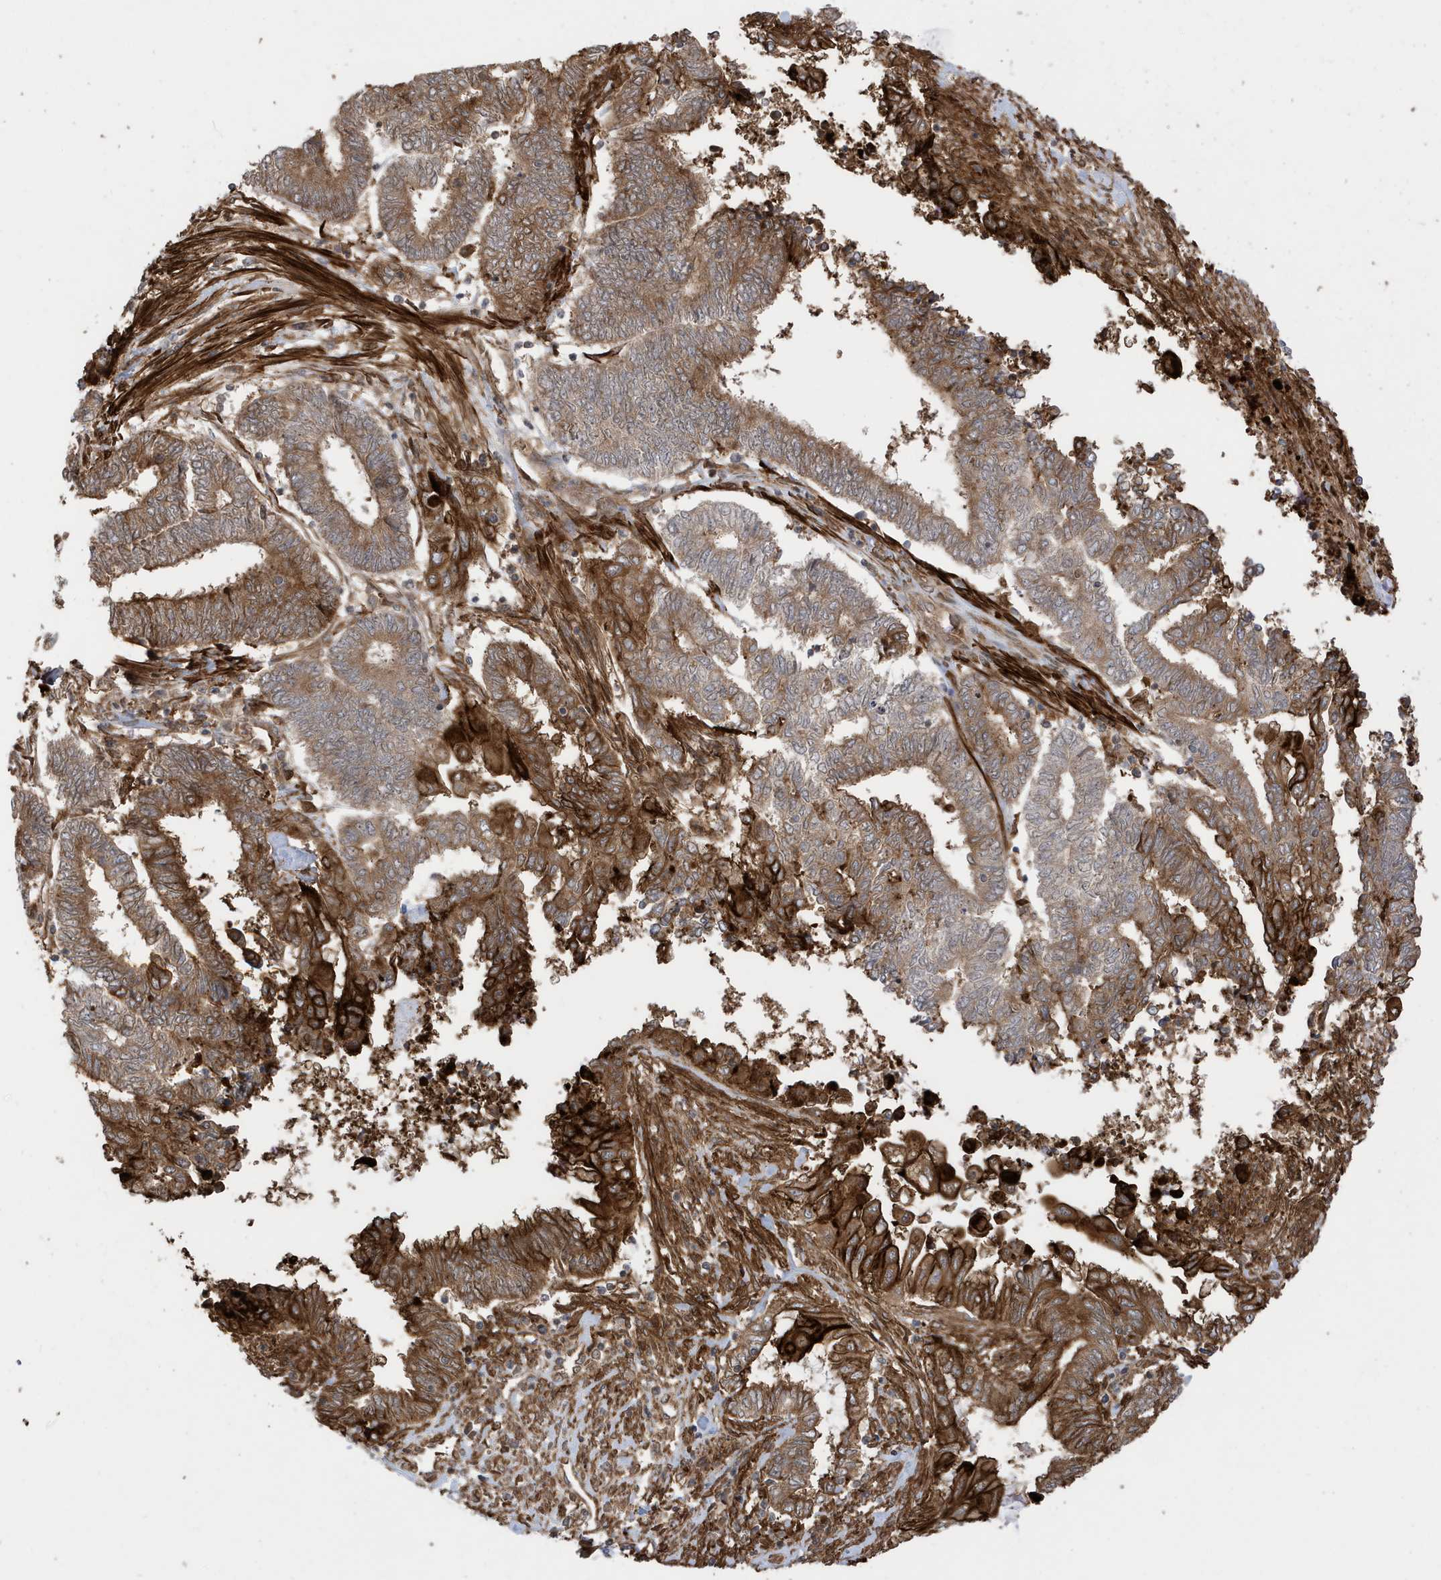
{"staining": {"intensity": "strong", "quantity": ">75%", "location": "cytoplasmic/membranous"}, "tissue": "endometrial cancer", "cell_type": "Tumor cells", "image_type": "cancer", "snomed": [{"axis": "morphology", "description": "Adenocarcinoma, NOS"}, {"axis": "topography", "description": "Uterus"}, {"axis": "topography", "description": "Endometrium"}], "caption": "Endometrial cancer tissue reveals strong cytoplasmic/membranous staining in about >75% of tumor cells", "gene": "CDC42EP3", "patient": {"sex": "female", "age": 70}}